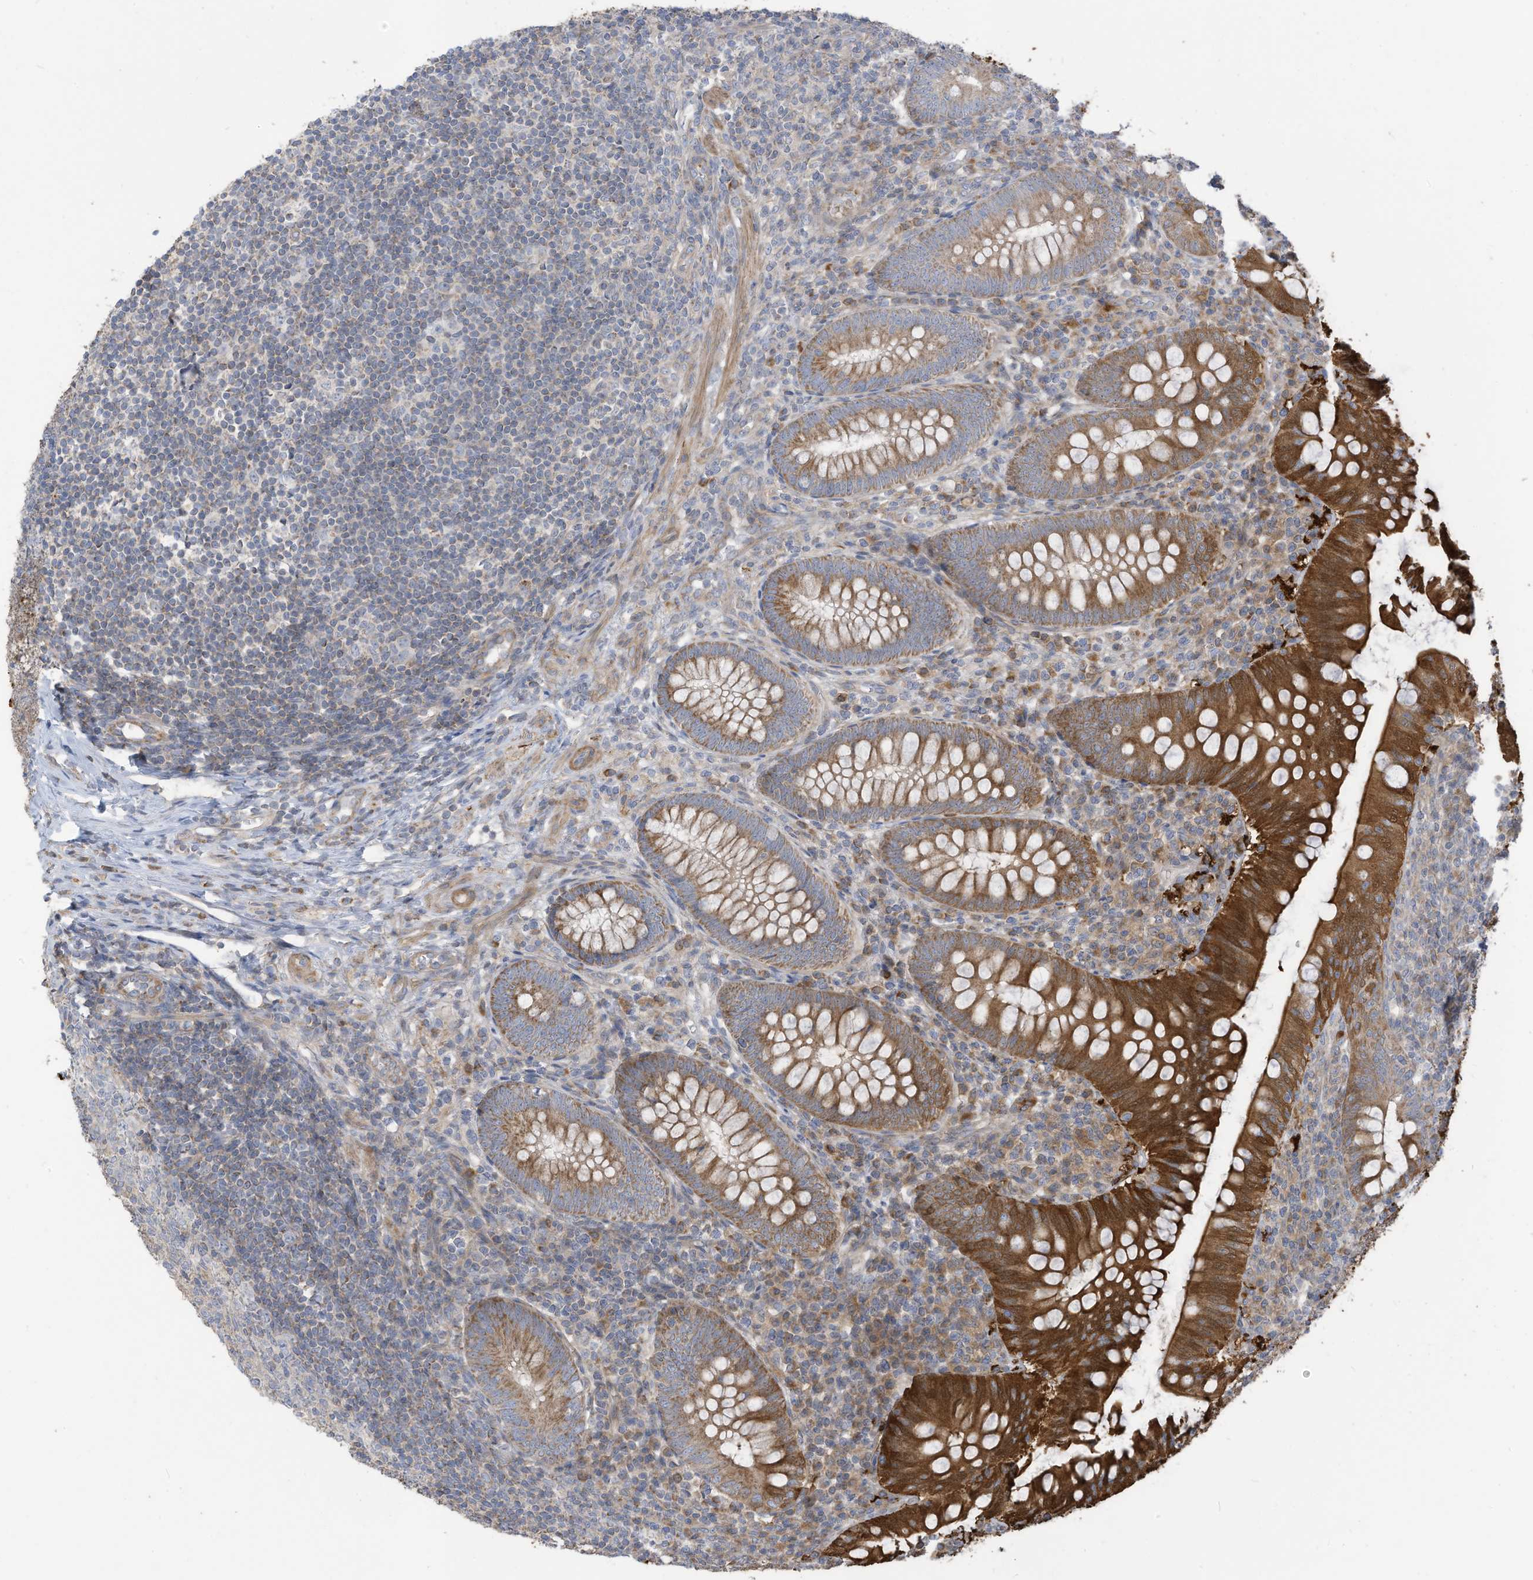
{"staining": {"intensity": "strong", "quantity": ">75%", "location": "cytoplasmic/membranous"}, "tissue": "appendix", "cell_type": "Glandular cells", "image_type": "normal", "snomed": [{"axis": "morphology", "description": "Normal tissue, NOS"}, {"axis": "topography", "description": "Appendix"}], "caption": "Immunohistochemical staining of normal appendix reveals strong cytoplasmic/membranous protein positivity in approximately >75% of glandular cells.", "gene": "GTPBP2", "patient": {"sex": "male", "age": 14}}